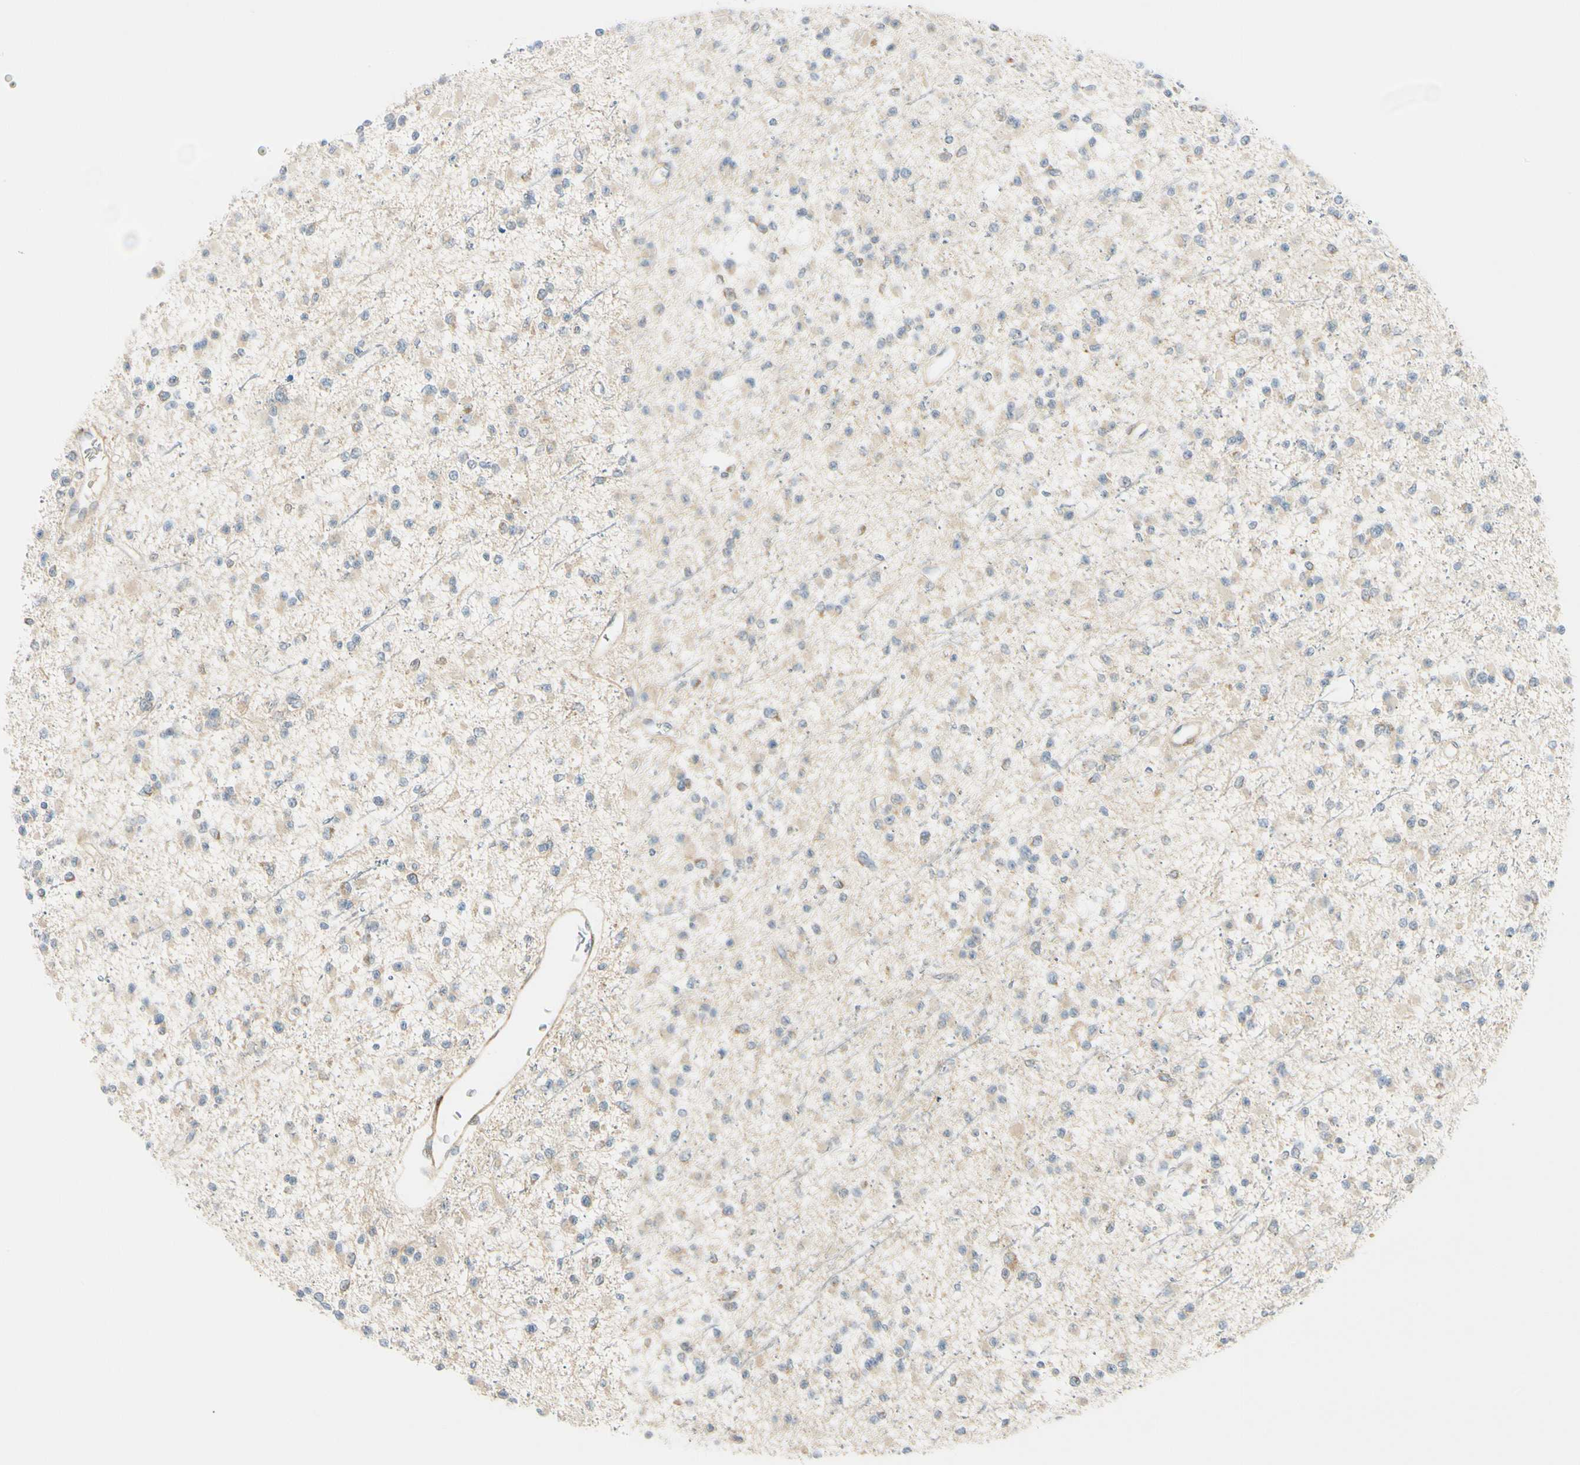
{"staining": {"intensity": "negative", "quantity": "none", "location": "none"}, "tissue": "glioma", "cell_type": "Tumor cells", "image_type": "cancer", "snomed": [{"axis": "morphology", "description": "Glioma, malignant, Low grade"}, {"axis": "topography", "description": "Brain"}], "caption": "DAB immunohistochemical staining of glioma displays no significant expression in tumor cells.", "gene": "FHL2", "patient": {"sex": "female", "age": 22}}